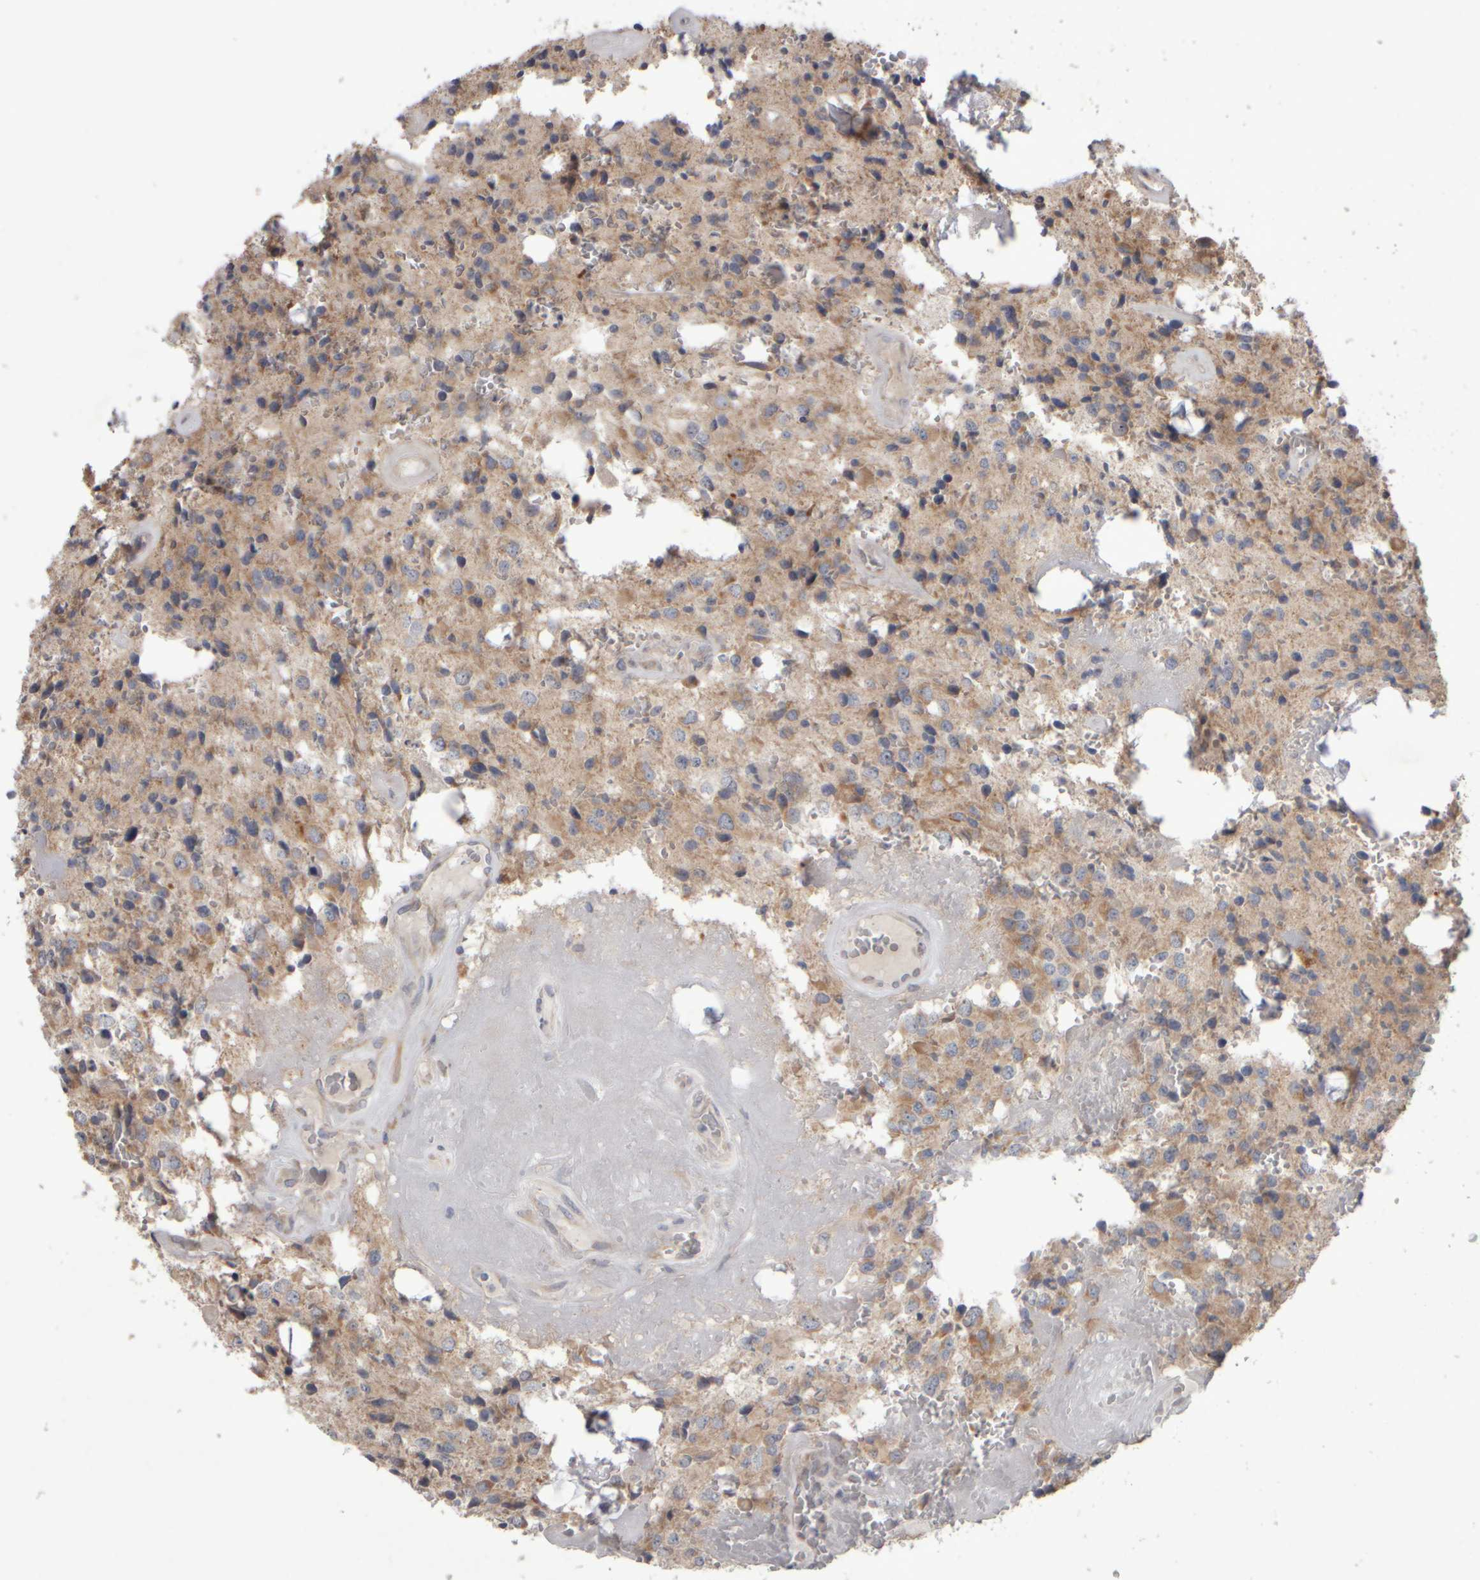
{"staining": {"intensity": "weak", "quantity": ">75%", "location": "cytoplasmic/membranous"}, "tissue": "glioma", "cell_type": "Tumor cells", "image_type": "cancer", "snomed": [{"axis": "morphology", "description": "Glioma, malignant, Low grade"}, {"axis": "topography", "description": "Brain"}], "caption": "Brown immunohistochemical staining in glioma reveals weak cytoplasmic/membranous staining in about >75% of tumor cells. (Brightfield microscopy of DAB IHC at high magnification).", "gene": "SCO1", "patient": {"sex": "male", "age": 58}}